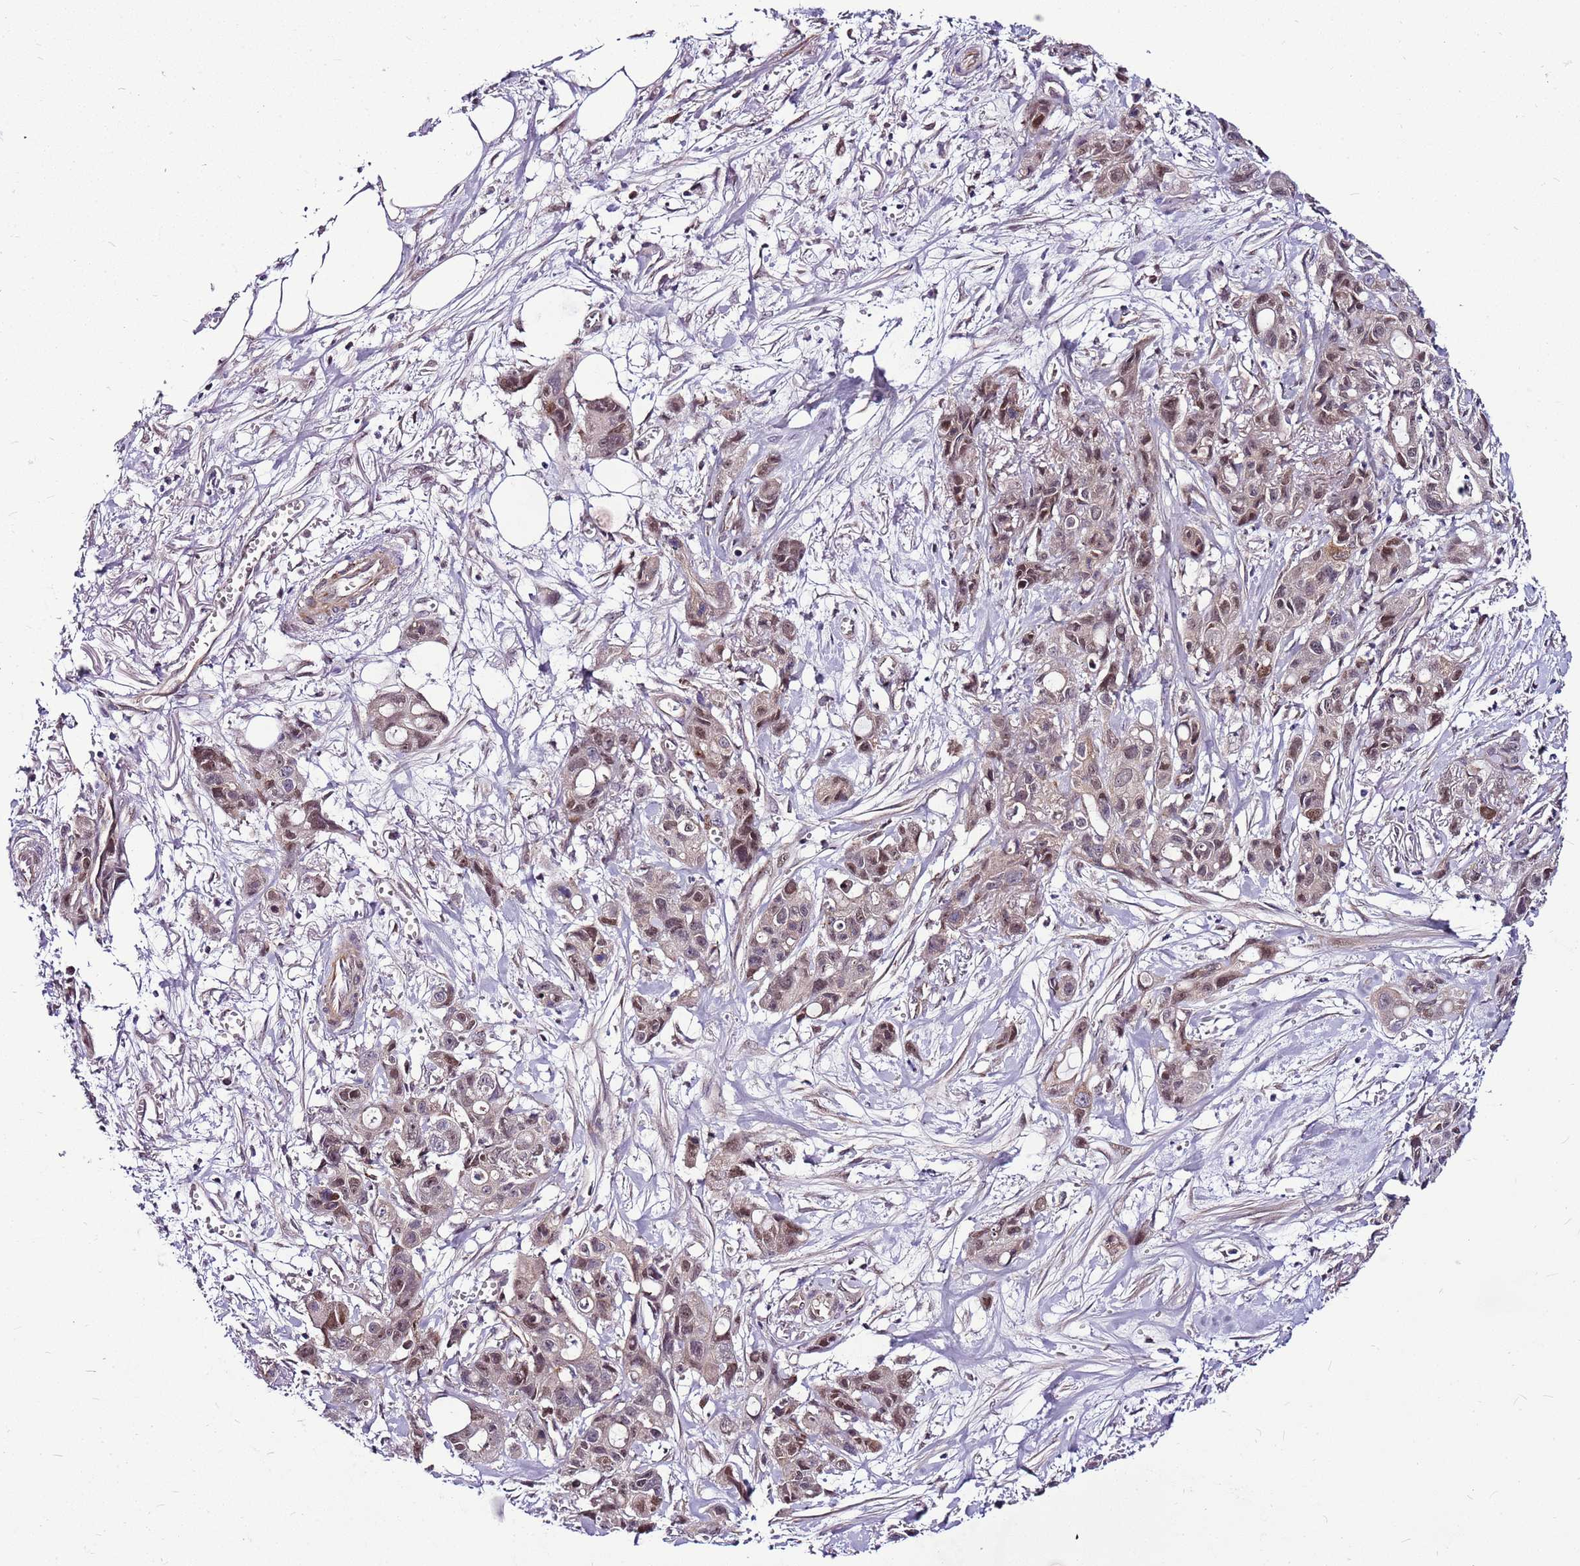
{"staining": {"intensity": "moderate", "quantity": ">75%", "location": "nuclear"}, "tissue": "ovarian cancer", "cell_type": "Tumor cells", "image_type": "cancer", "snomed": [{"axis": "morphology", "description": "Cystadenocarcinoma, mucinous, NOS"}, {"axis": "topography", "description": "Ovary"}], "caption": "High-magnification brightfield microscopy of mucinous cystadenocarcinoma (ovarian) stained with DAB (brown) and counterstained with hematoxylin (blue). tumor cells exhibit moderate nuclear positivity is present in approximately>75% of cells.", "gene": "POLE3", "patient": {"sex": "female", "age": 70}}